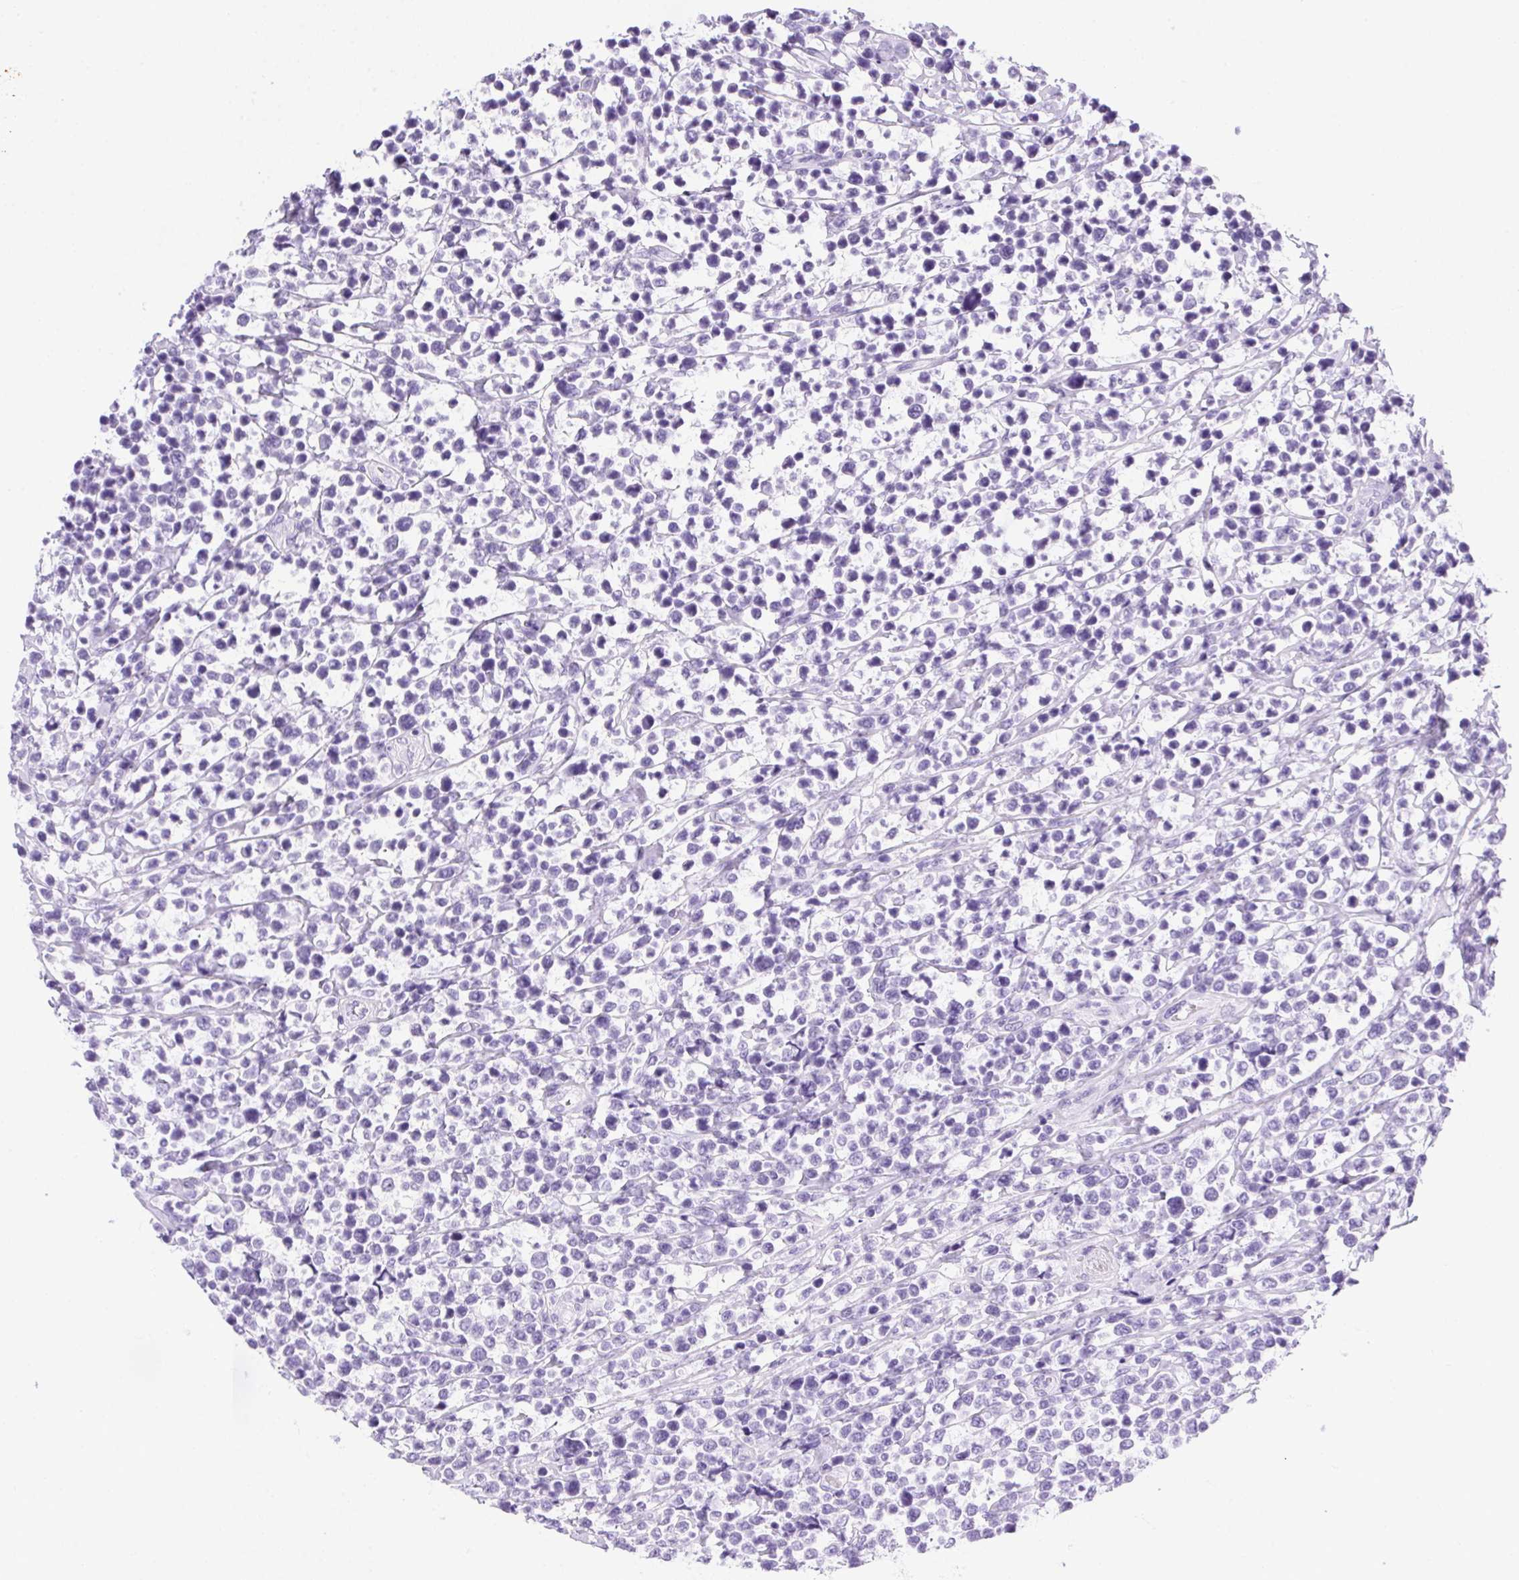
{"staining": {"intensity": "negative", "quantity": "none", "location": "none"}, "tissue": "lymphoma", "cell_type": "Tumor cells", "image_type": "cancer", "snomed": [{"axis": "morphology", "description": "Malignant lymphoma, non-Hodgkin's type, High grade"}, {"axis": "topography", "description": "Soft tissue"}], "caption": "Lymphoma was stained to show a protein in brown. There is no significant positivity in tumor cells.", "gene": "SPACA5B", "patient": {"sex": "female", "age": 56}}